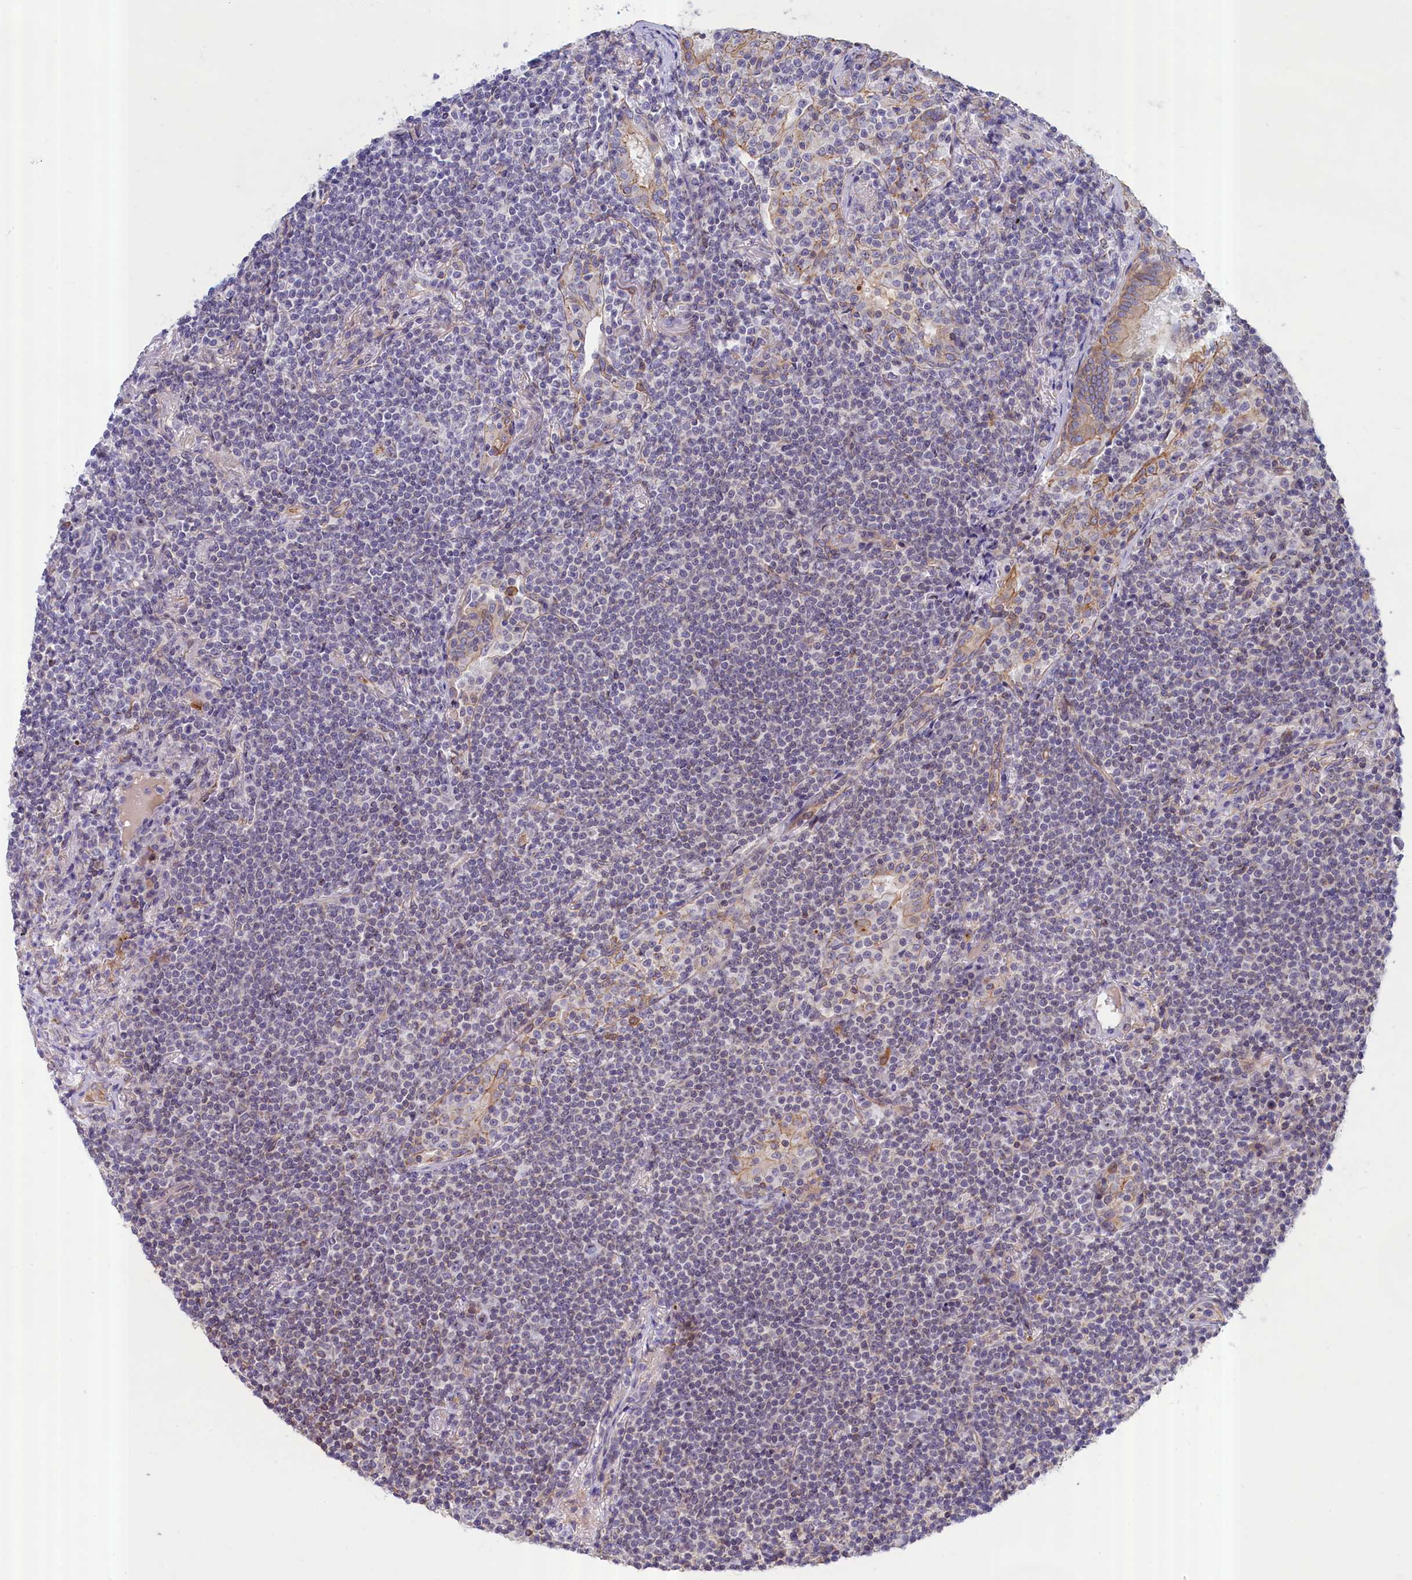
{"staining": {"intensity": "negative", "quantity": "none", "location": "none"}, "tissue": "lymphoma", "cell_type": "Tumor cells", "image_type": "cancer", "snomed": [{"axis": "morphology", "description": "Malignant lymphoma, non-Hodgkin's type, Low grade"}, {"axis": "topography", "description": "Lung"}], "caption": "Tumor cells show no significant staining in low-grade malignant lymphoma, non-Hodgkin's type.", "gene": "ABCC12", "patient": {"sex": "female", "age": 71}}